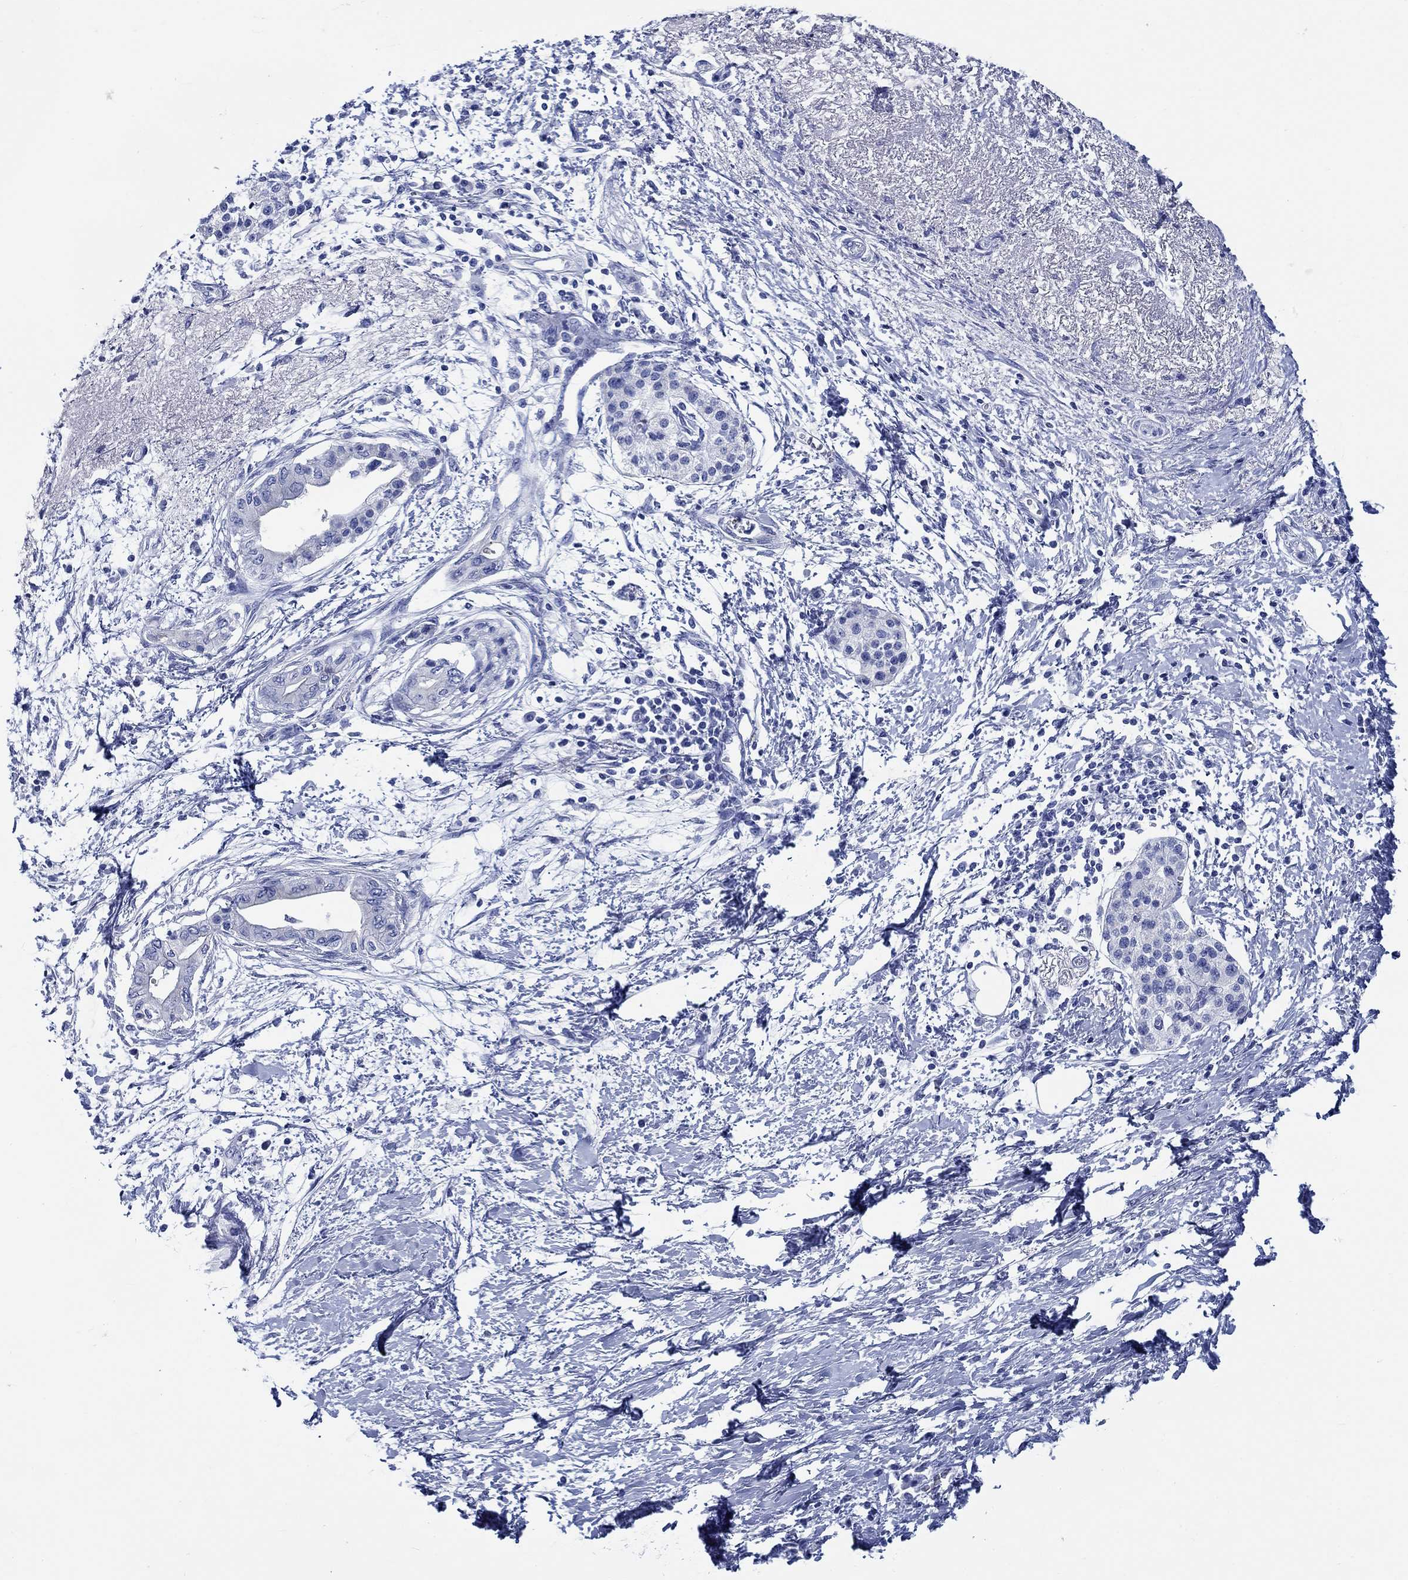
{"staining": {"intensity": "negative", "quantity": "none", "location": "none"}, "tissue": "pancreatic cancer", "cell_type": "Tumor cells", "image_type": "cancer", "snomed": [{"axis": "morphology", "description": "Normal tissue, NOS"}, {"axis": "morphology", "description": "Adenocarcinoma, NOS"}, {"axis": "topography", "description": "Pancreas"}, {"axis": "topography", "description": "Duodenum"}], "caption": "Adenocarcinoma (pancreatic) was stained to show a protein in brown. There is no significant positivity in tumor cells.", "gene": "RD3L", "patient": {"sex": "female", "age": 60}}